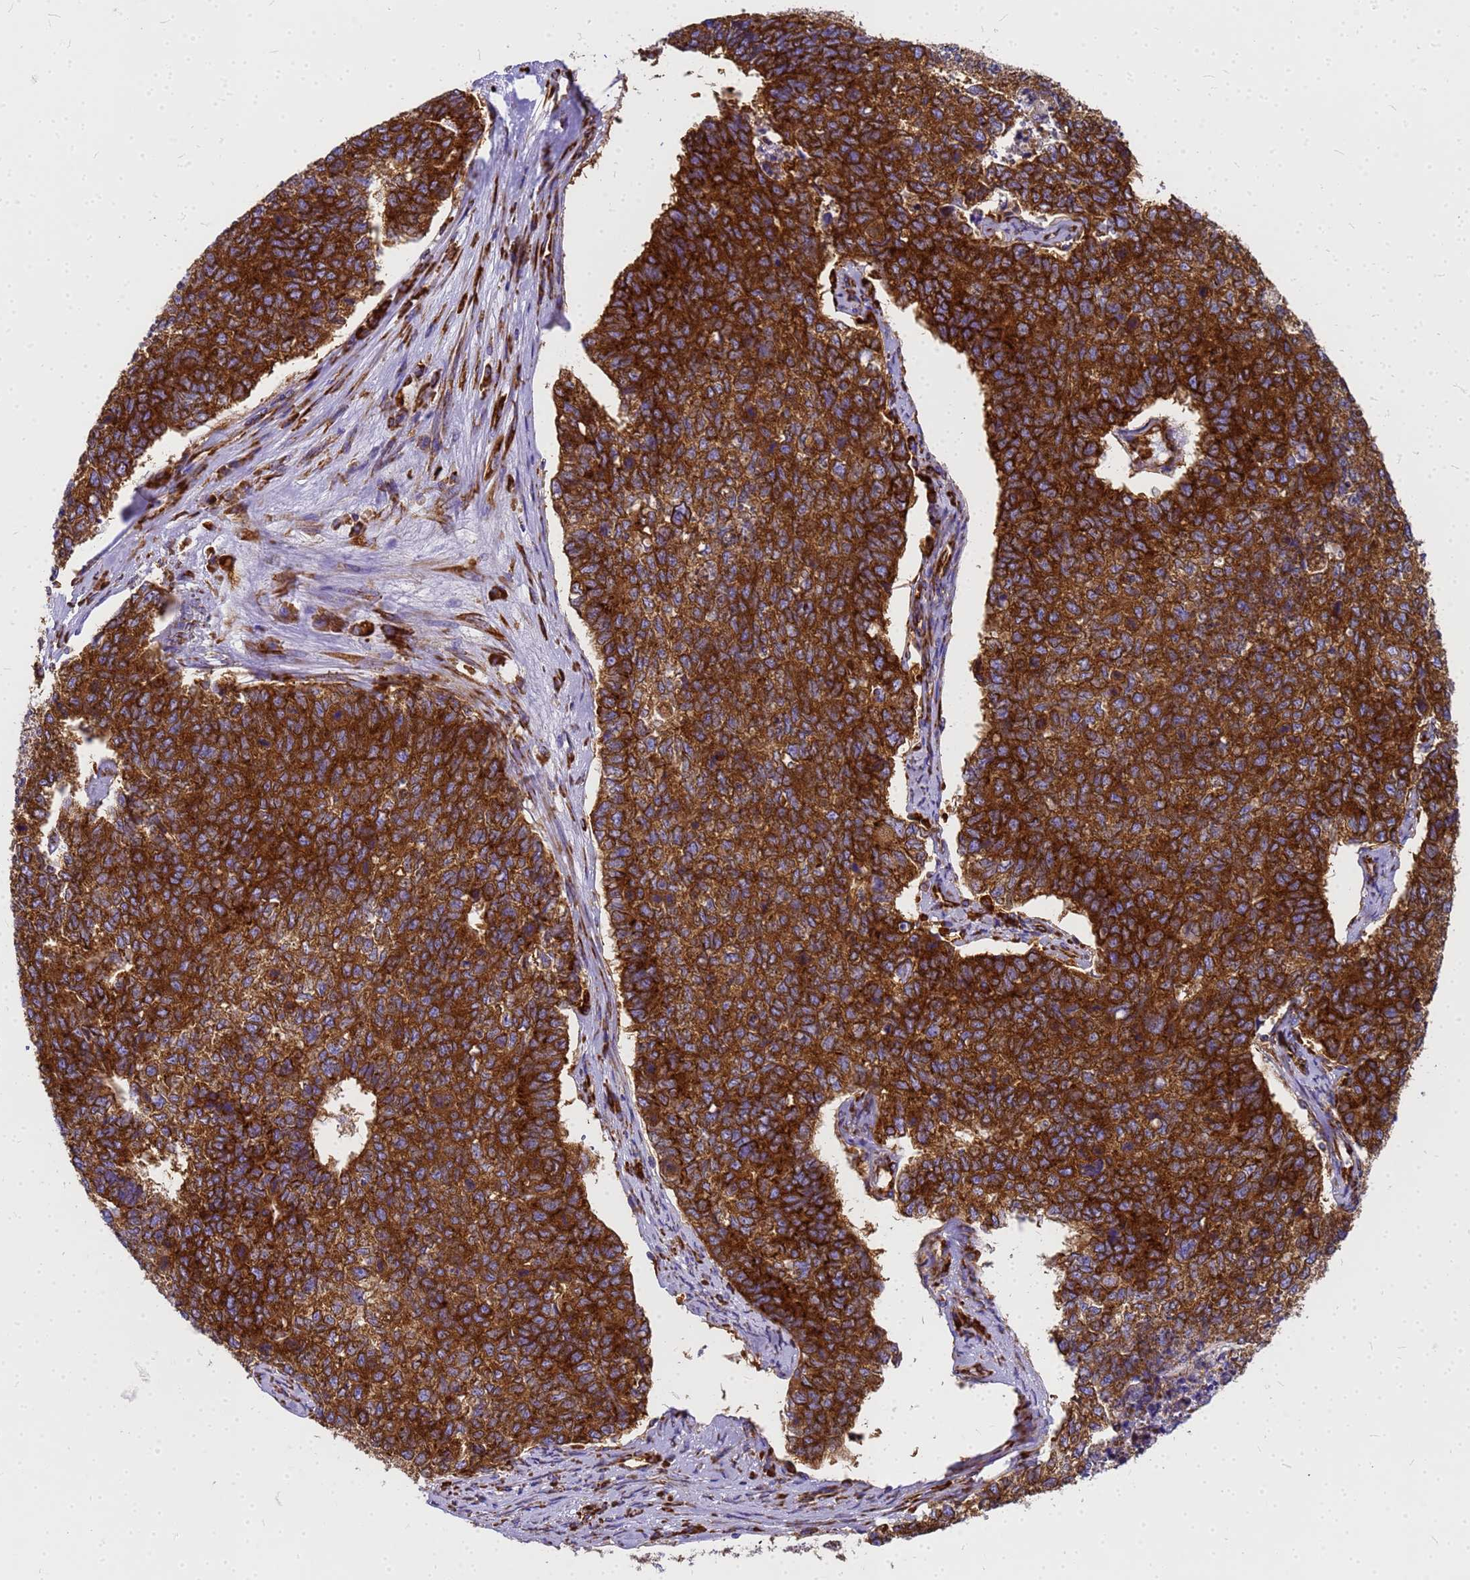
{"staining": {"intensity": "strong", "quantity": ">75%", "location": "cytoplasmic/membranous"}, "tissue": "cervical cancer", "cell_type": "Tumor cells", "image_type": "cancer", "snomed": [{"axis": "morphology", "description": "Squamous cell carcinoma, NOS"}, {"axis": "topography", "description": "Cervix"}], "caption": "Protein staining exhibits strong cytoplasmic/membranous positivity in about >75% of tumor cells in cervical cancer (squamous cell carcinoma). (DAB (3,3'-diaminobenzidine) = brown stain, brightfield microscopy at high magnification).", "gene": "EEF1D", "patient": {"sex": "female", "age": 63}}